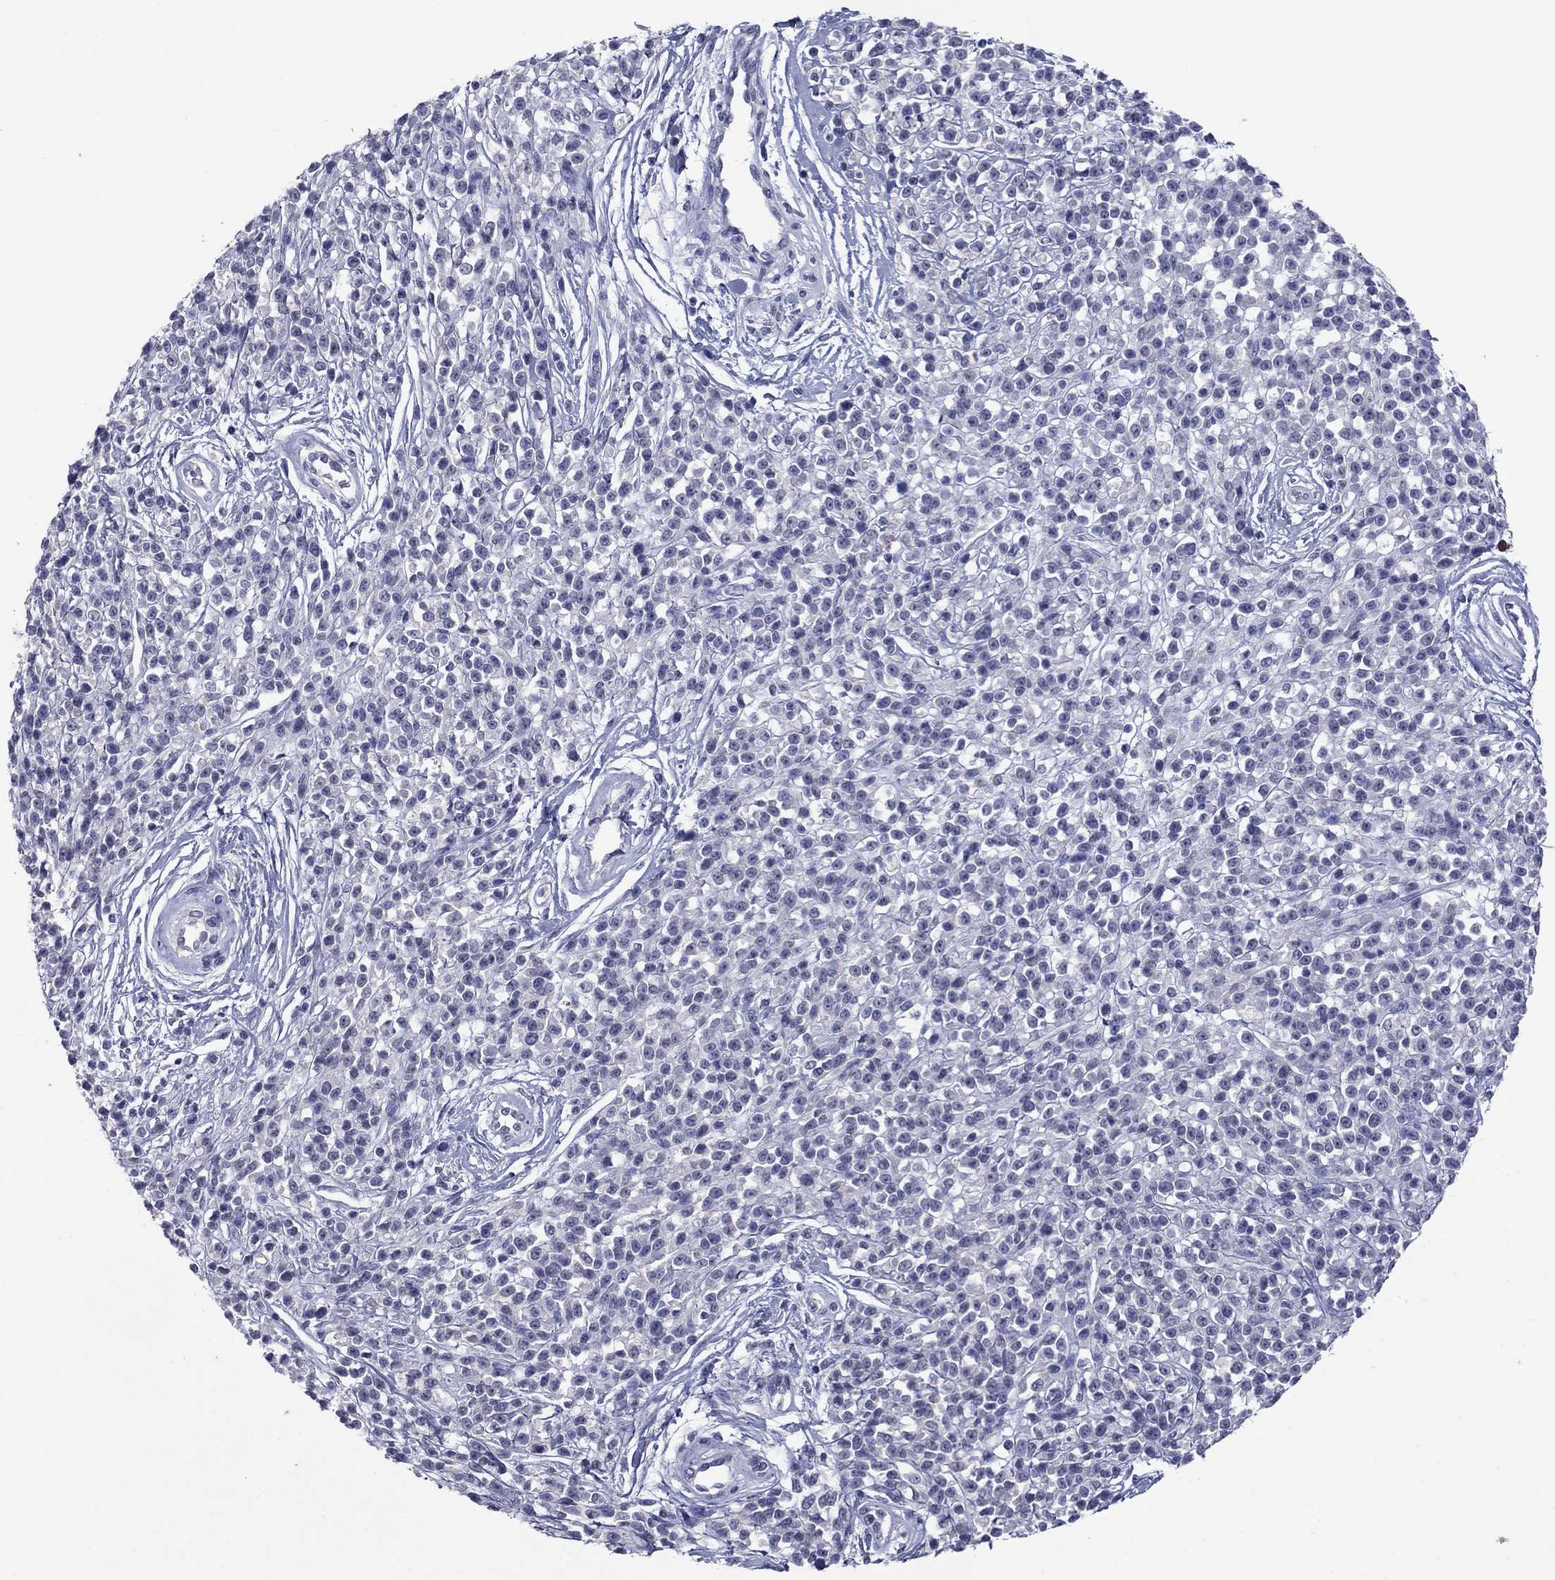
{"staining": {"intensity": "negative", "quantity": "none", "location": "none"}, "tissue": "melanoma", "cell_type": "Tumor cells", "image_type": "cancer", "snomed": [{"axis": "morphology", "description": "Malignant melanoma, NOS"}, {"axis": "topography", "description": "Skin"}, {"axis": "topography", "description": "Skin of trunk"}], "caption": "High magnification brightfield microscopy of melanoma stained with DAB (3,3'-diaminobenzidine) (brown) and counterstained with hematoxylin (blue): tumor cells show no significant expression. (DAB (3,3'-diaminobenzidine) immunohistochemistry (IHC) visualized using brightfield microscopy, high magnification).", "gene": "HAO1", "patient": {"sex": "male", "age": 74}}